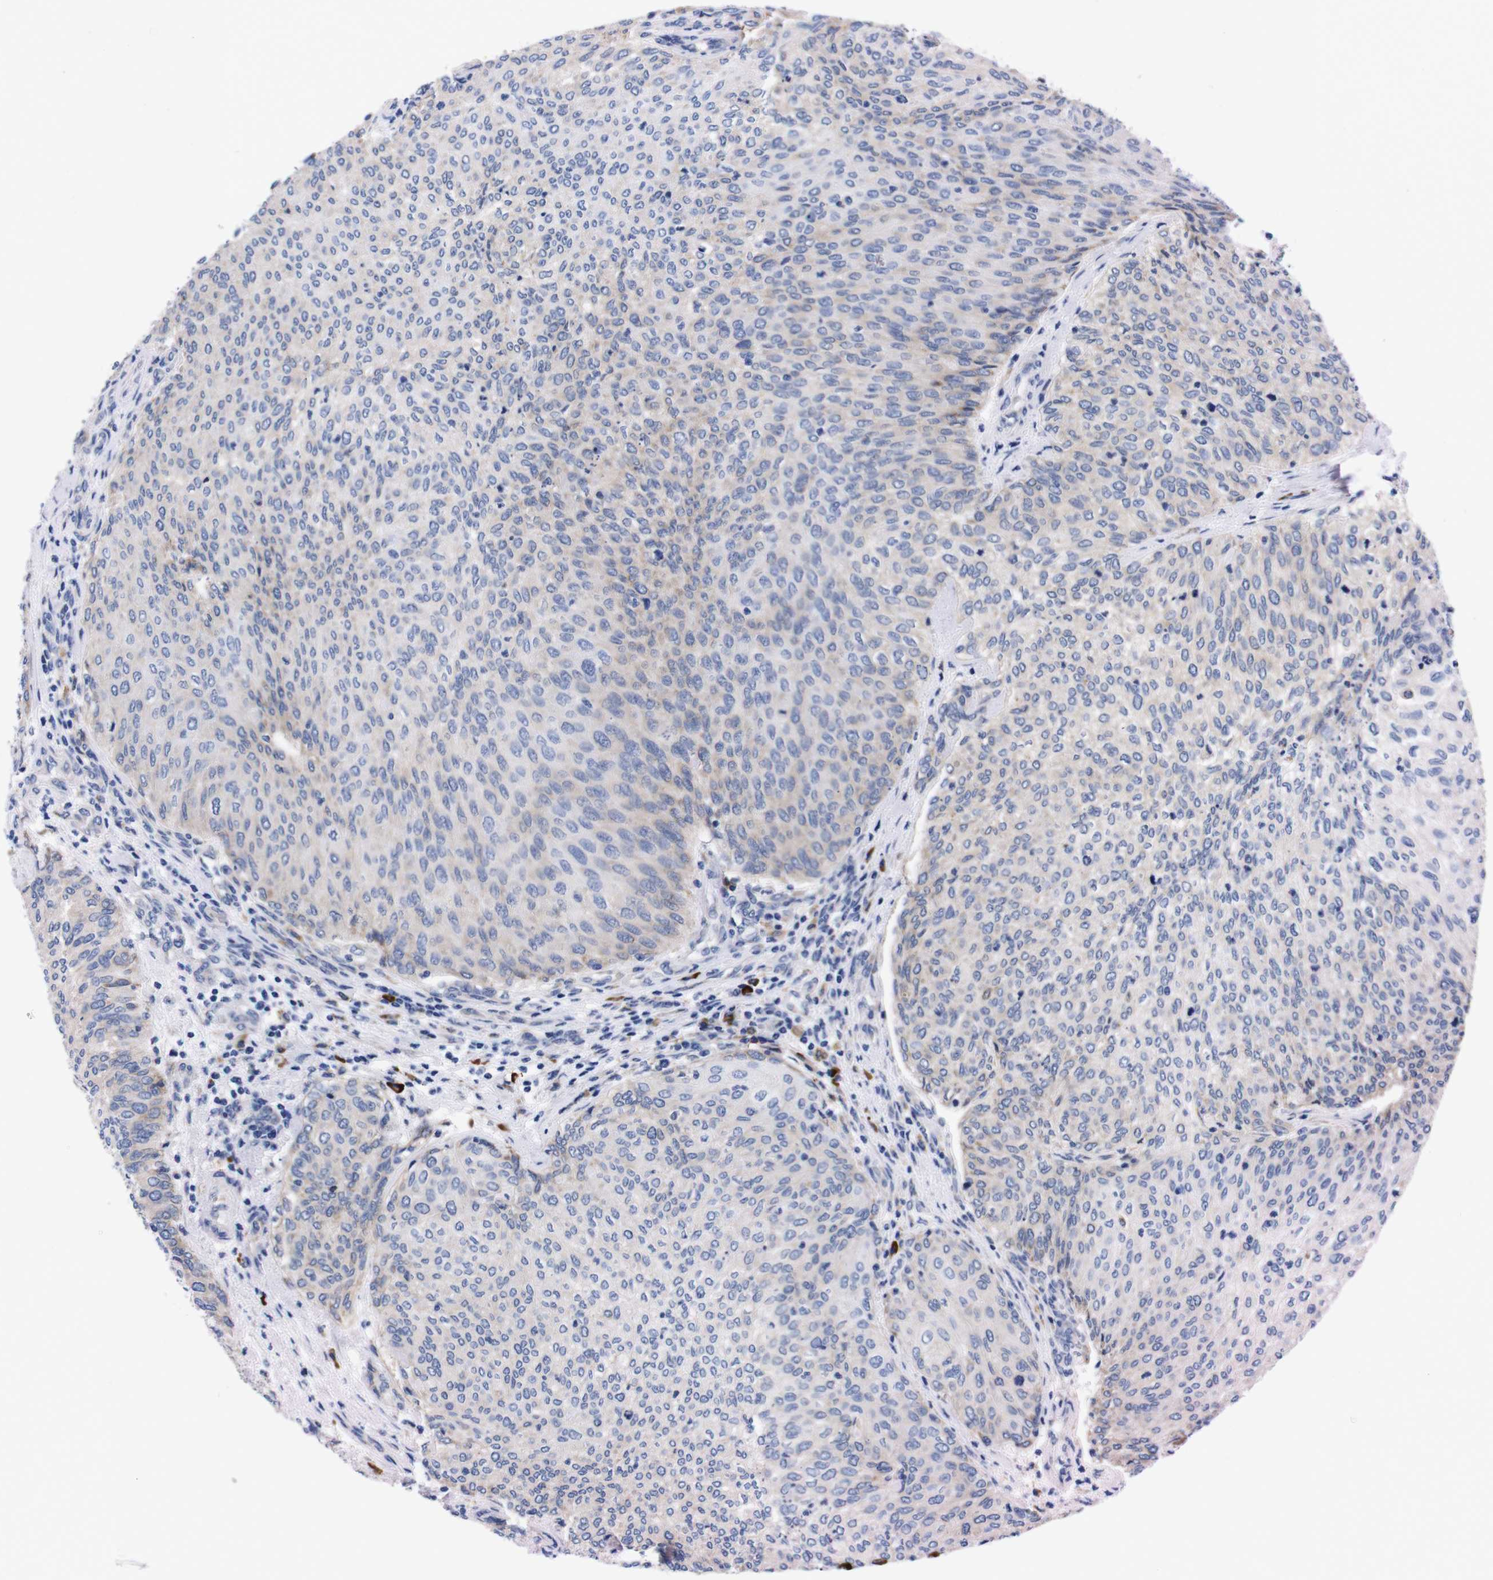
{"staining": {"intensity": "weak", "quantity": "<25%", "location": "cytoplasmic/membranous"}, "tissue": "urothelial cancer", "cell_type": "Tumor cells", "image_type": "cancer", "snomed": [{"axis": "morphology", "description": "Urothelial carcinoma, Low grade"}, {"axis": "topography", "description": "Urinary bladder"}], "caption": "Immunohistochemistry micrograph of urothelial cancer stained for a protein (brown), which shows no expression in tumor cells. (Immunohistochemistry, brightfield microscopy, high magnification).", "gene": "NEBL", "patient": {"sex": "female", "age": 79}}